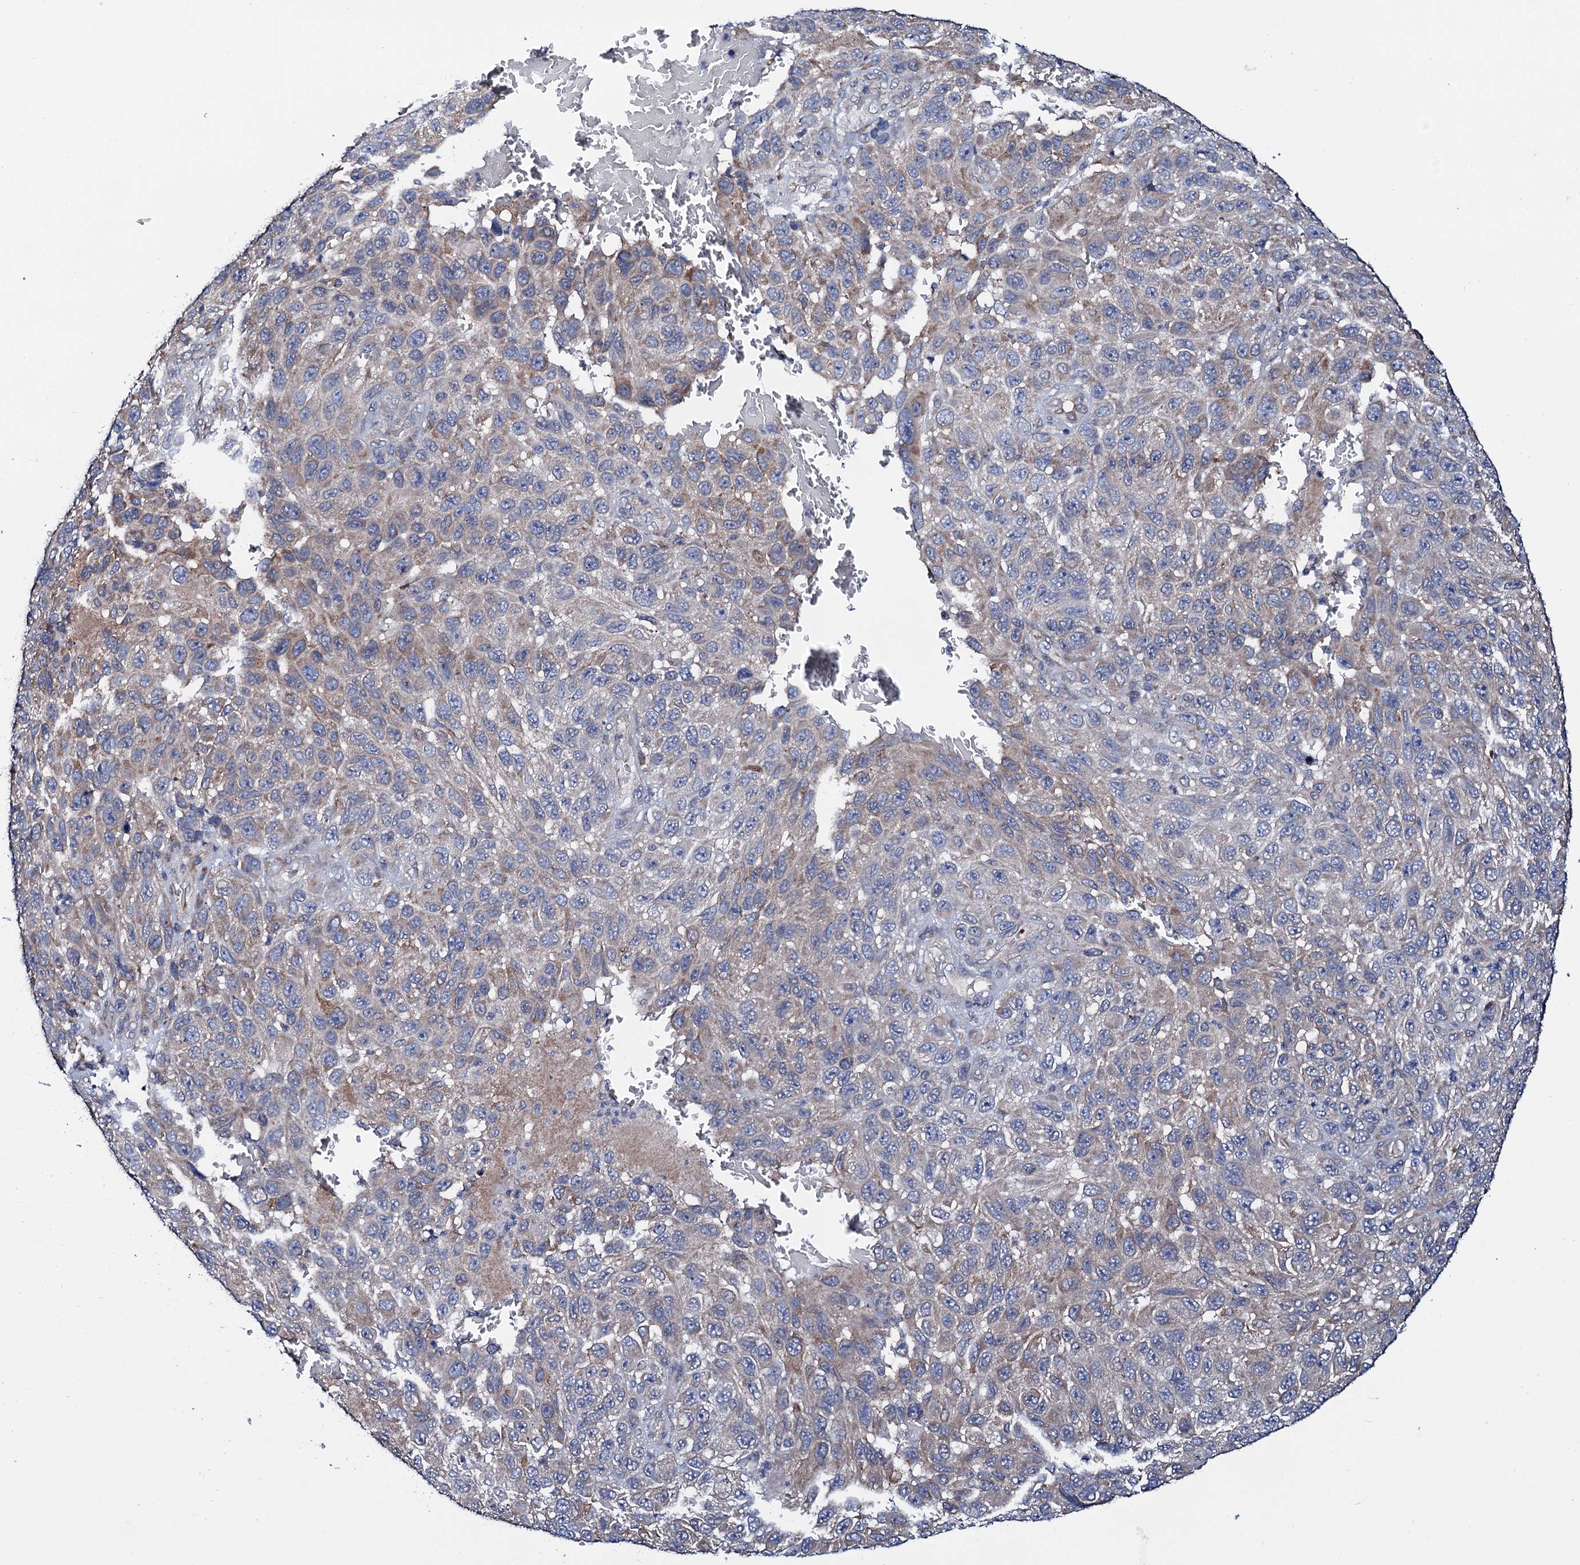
{"staining": {"intensity": "weak", "quantity": "<25%", "location": "cytoplasmic/membranous"}, "tissue": "melanoma", "cell_type": "Tumor cells", "image_type": "cancer", "snomed": [{"axis": "morphology", "description": "Normal tissue, NOS"}, {"axis": "morphology", "description": "Malignant melanoma, NOS"}, {"axis": "topography", "description": "Skin"}], "caption": "There is no significant positivity in tumor cells of melanoma.", "gene": "PGLS", "patient": {"sex": "female", "age": 96}}